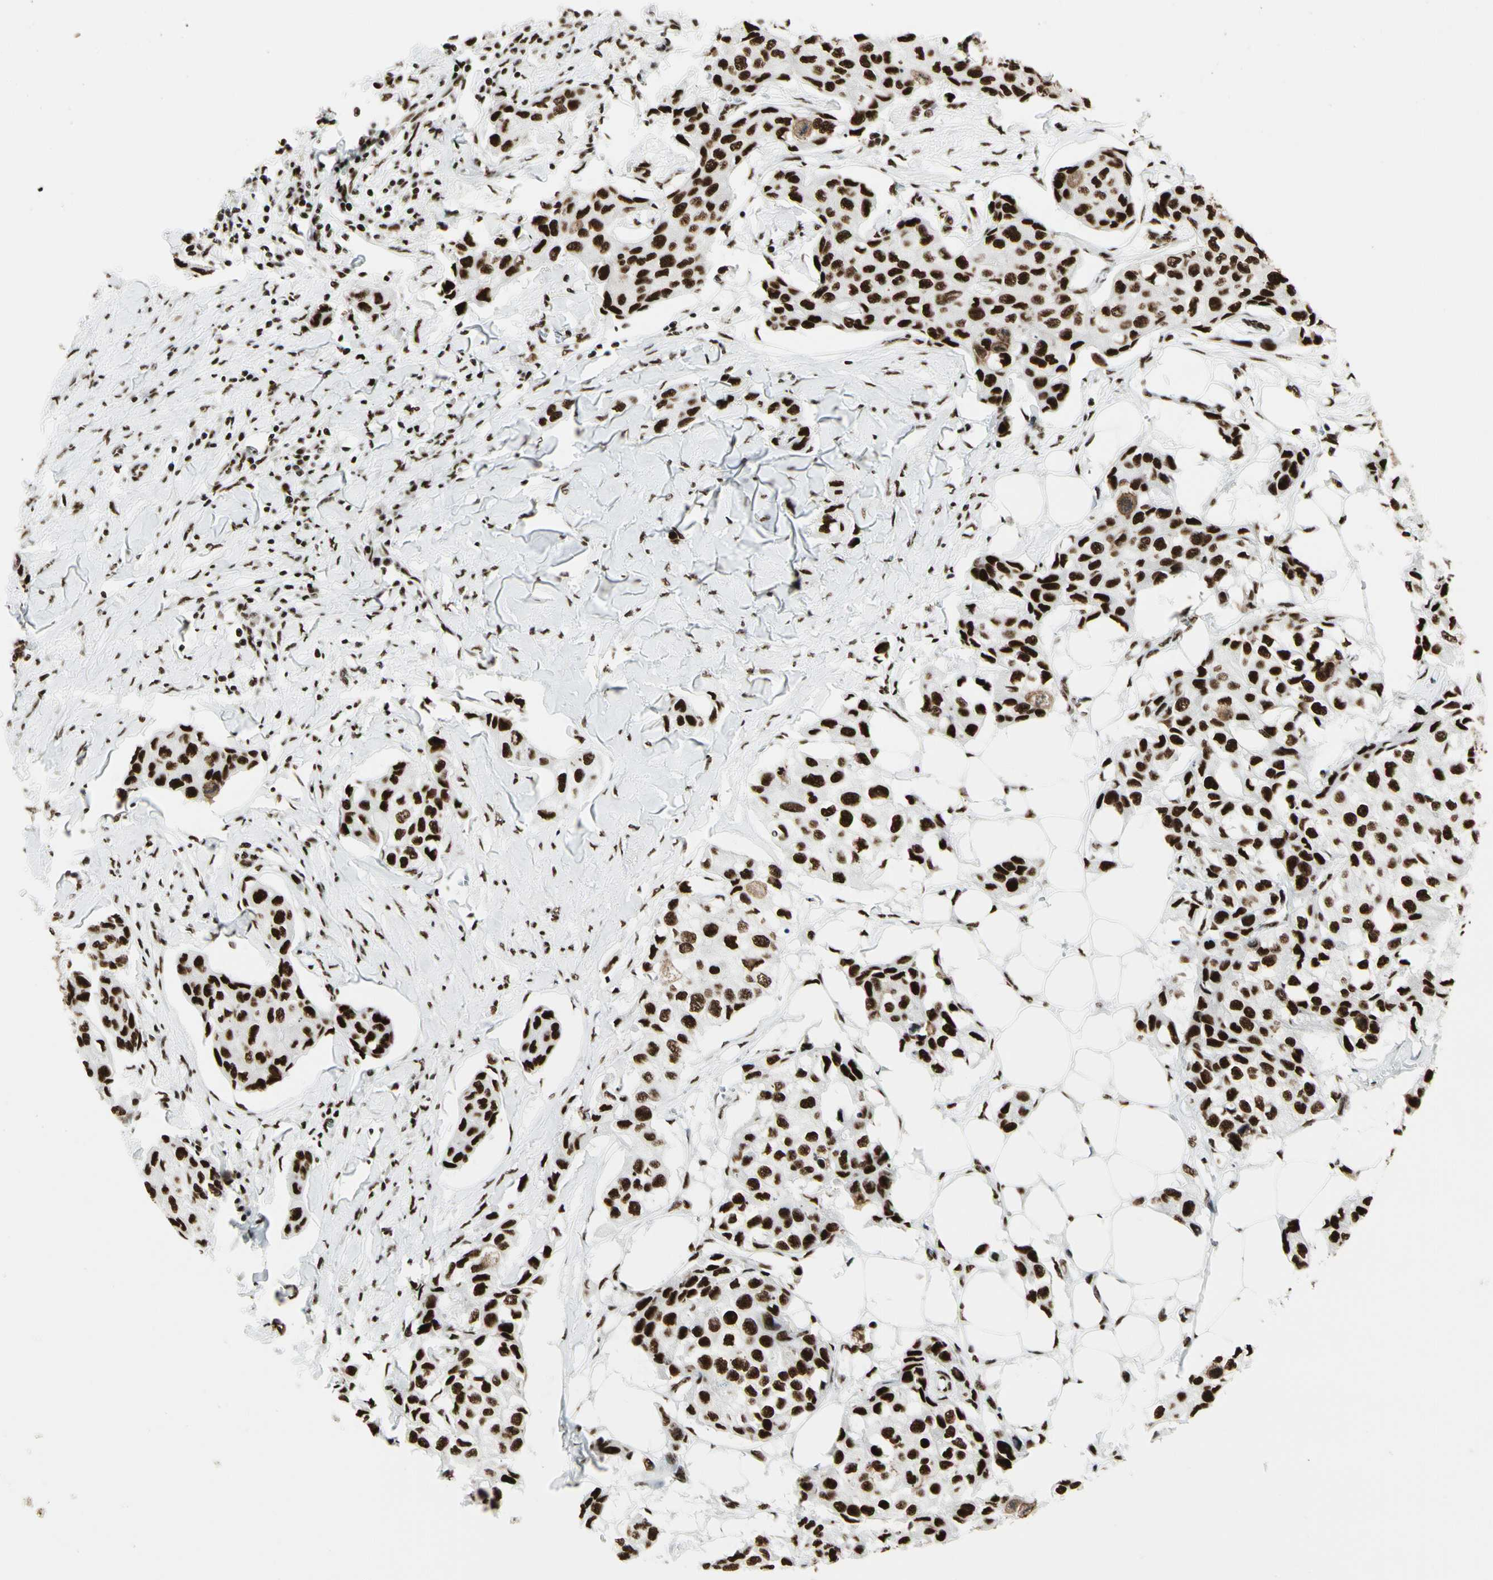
{"staining": {"intensity": "strong", "quantity": ">75%", "location": "nuclear"}, "tissue": "breast cancer", "cell_type": "Tumor cells", "image_type": "cancer", "snomed": [{"axis": "morphology", "description": "Duct carcinoma"}, {"axis": "topography", "description": "Breast"}], "caption": "Human breast cancer stained with a brown dye reveals strong nuclear positive expression in approximately >75% of tumor cells.", "gene": "CCAR1", "patient": {"sex": "female", "age": 80}}